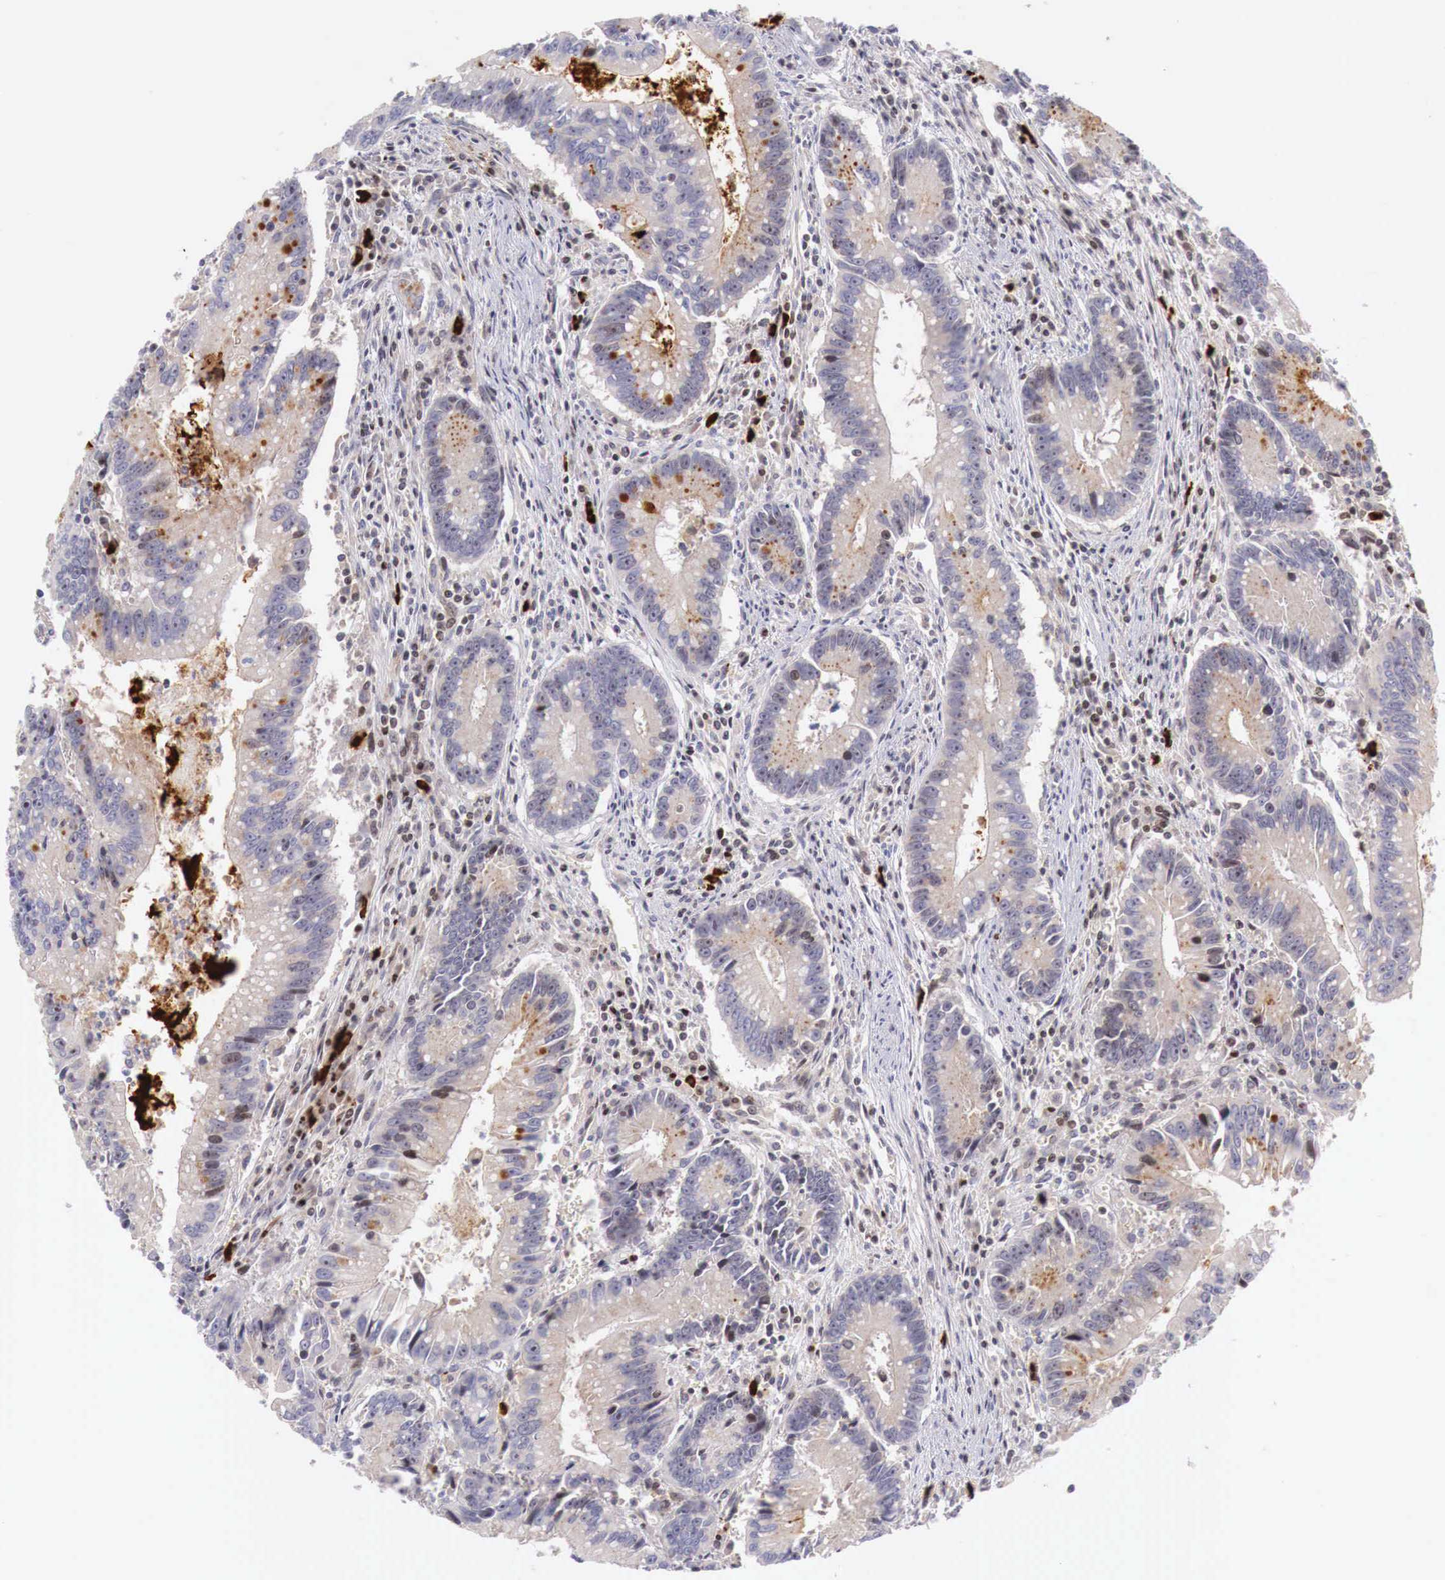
{"staining": {"intensity": "weak", "quantity": "<25%", "location": "nuclear"}, "tissue": "colorectal cancer", "cell_type": "Tumor cells", "image_type": "cancer", "snomed": [{"axis": "morphology", "description": "Adenocarcinoma, NOS"}, {"axis": "topography", "description": "Rectum"}], "caption": "The micrograph reveals no staining of tumor cells in colorectal cancer (adenocarcinoma). (DAB immunohistochemistry, high magnification).", "gene": "CLCN5", "patient": {"sex": "female", "age": 81}}